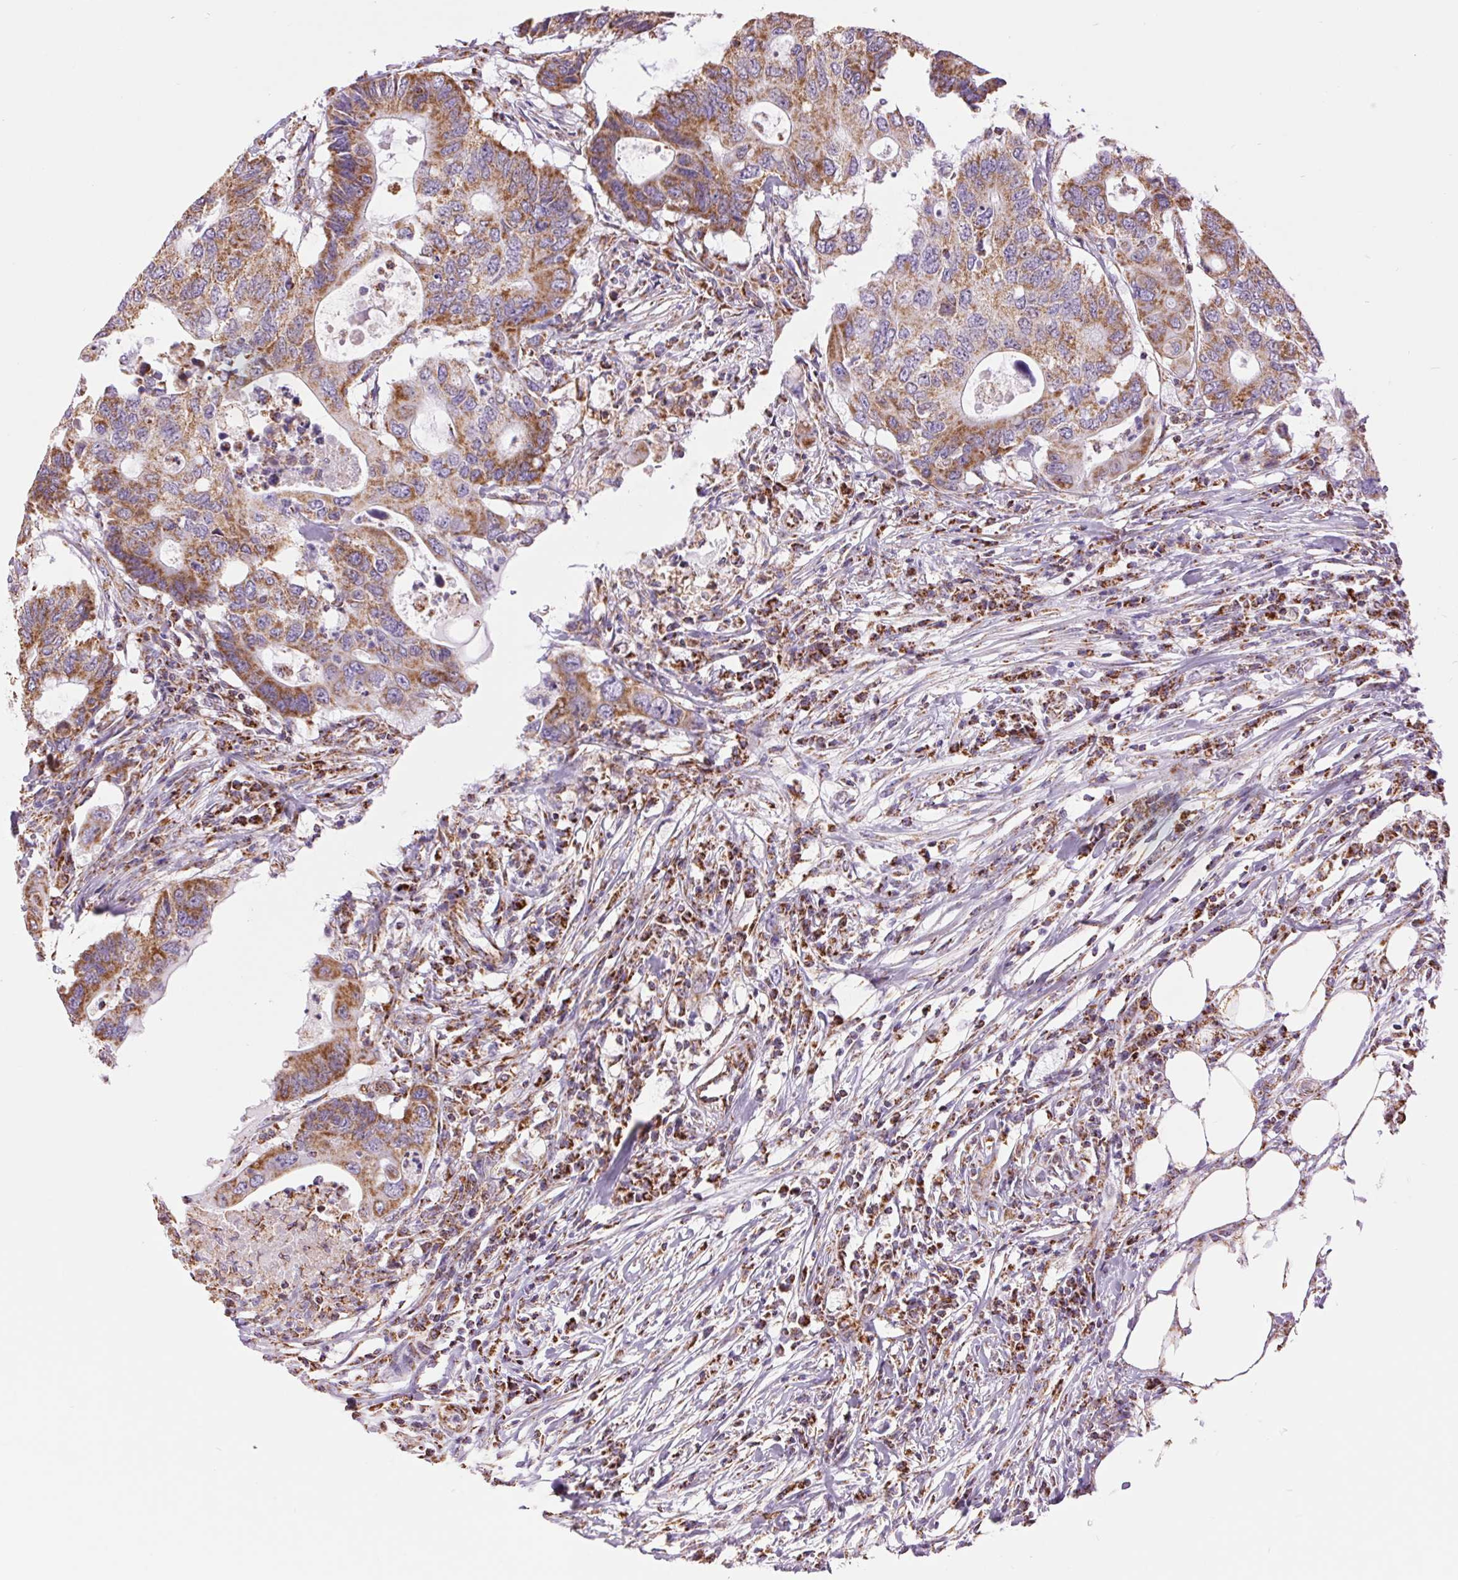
{"staining": {"intensity": "moderate", "quantity": ">75%", "location": "cytoplasmic/membranous"}, "tissue": "colorectal cancer", "cell_type": "Tumor cells", "image_type": "cancer", "snomed": [{"axis": "morphology", "description": "Adenocarcinoma, NOS"}, {"axis": "topography", "description": "Colon"}], "caption": "Tumor cells show moderate cytoplasmic/membranous positivity in approximately >75% of cells in colorectal cancer. (DAB (3,3'-diaminobenzidine) IHC with brightfield microscopy, high magnification).", "gene": "ATP5PB", "patient": {"sex": "male", "age": 71}}